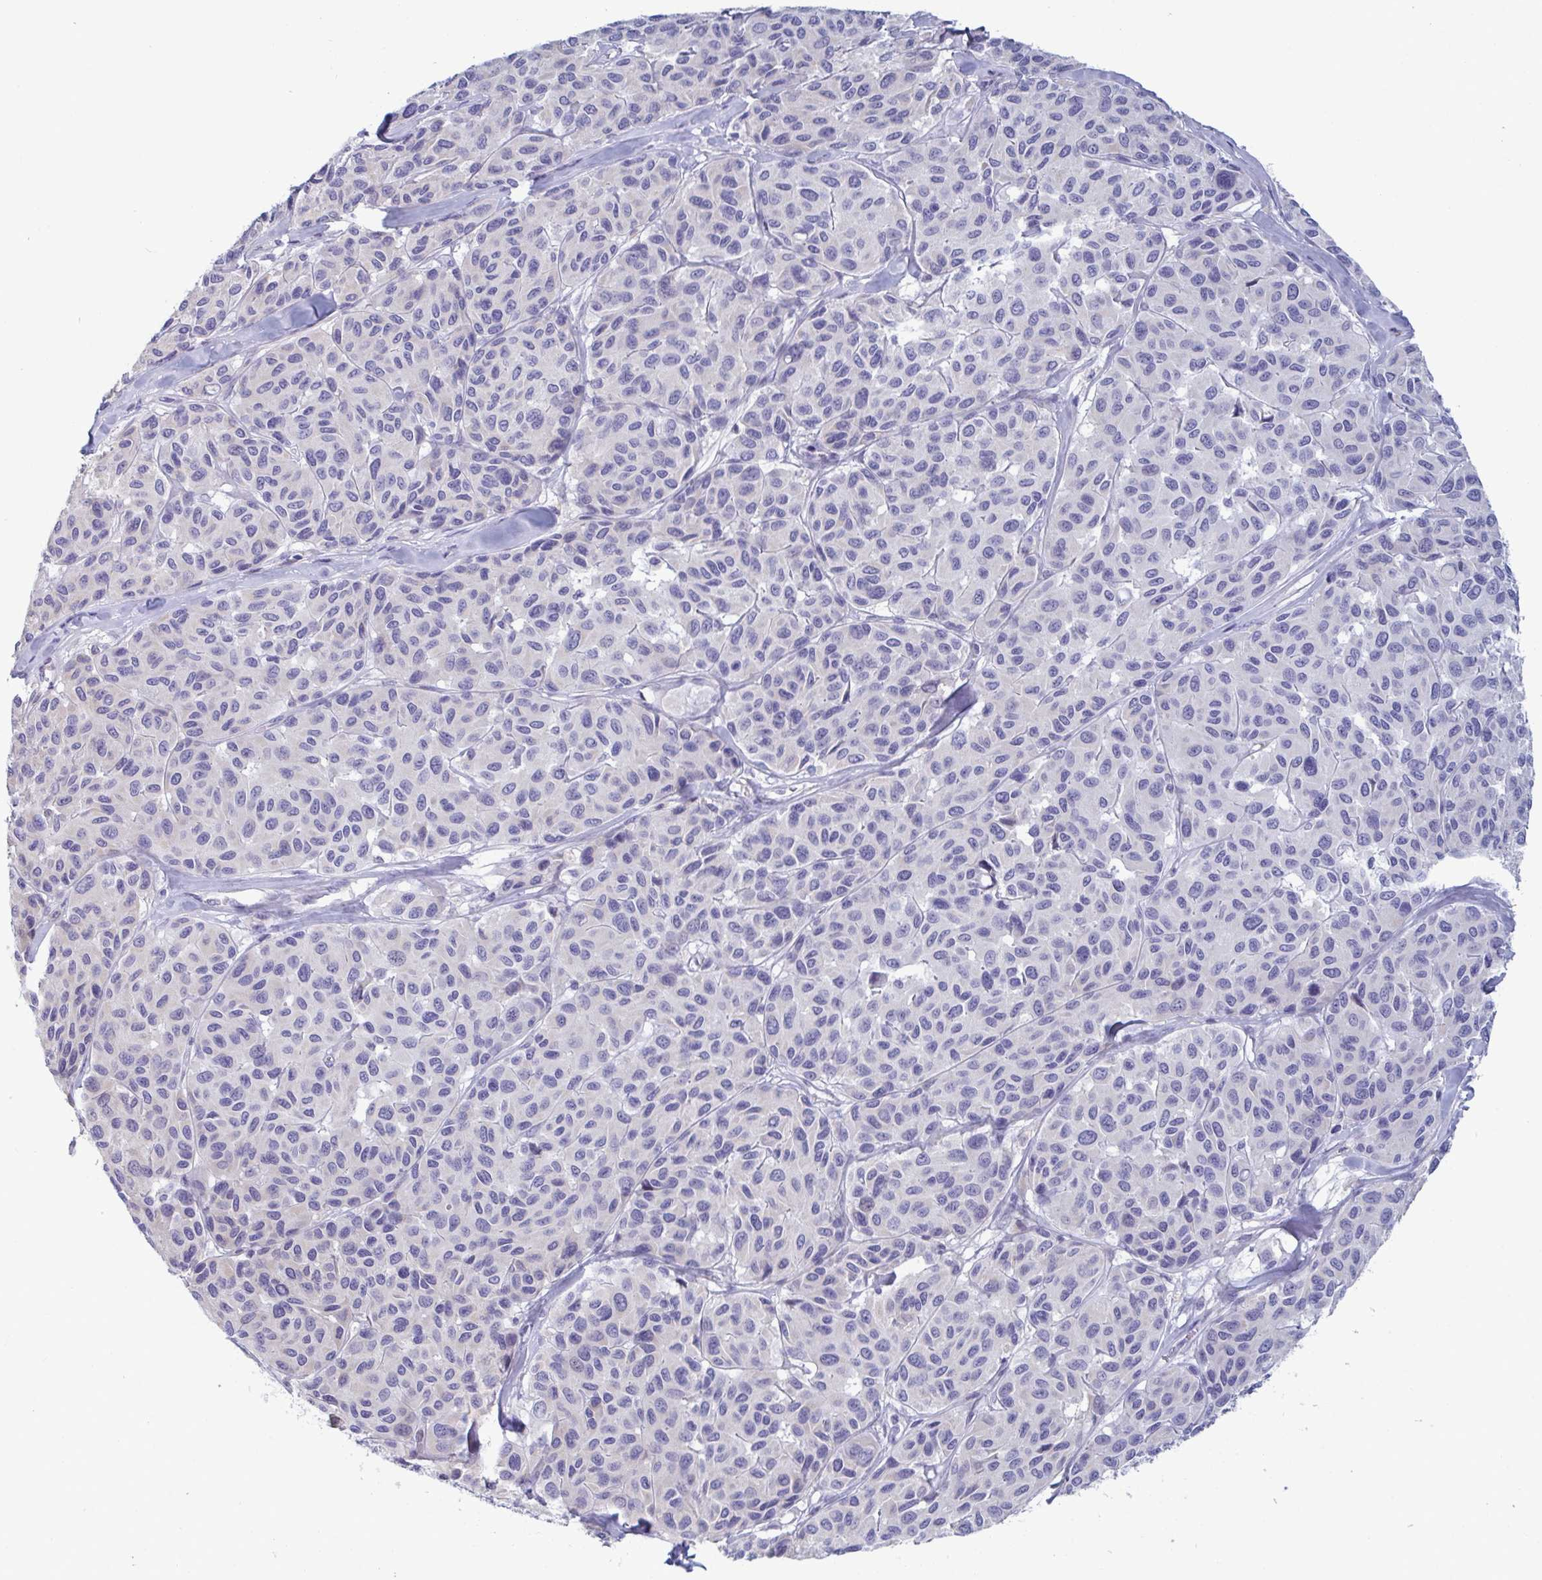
{"staining": {"intensity": "negative", "quantity": "none", "location": "none"}, "tissue": "melanoma", "cell_type": "Tumor cells", "image_type": "cancer", "snomed": [{"axis": "morphology", "description": "Malignant melanoma, NOS"}, {"axis": "topography", "description": "Skin"}], "caption": "Malignant melanoma was stained to show a protein in brown. There is no significant staining in tumor cells.", "gene": "TAS2R38", "patient": {"sex": "female", "age": 66}}